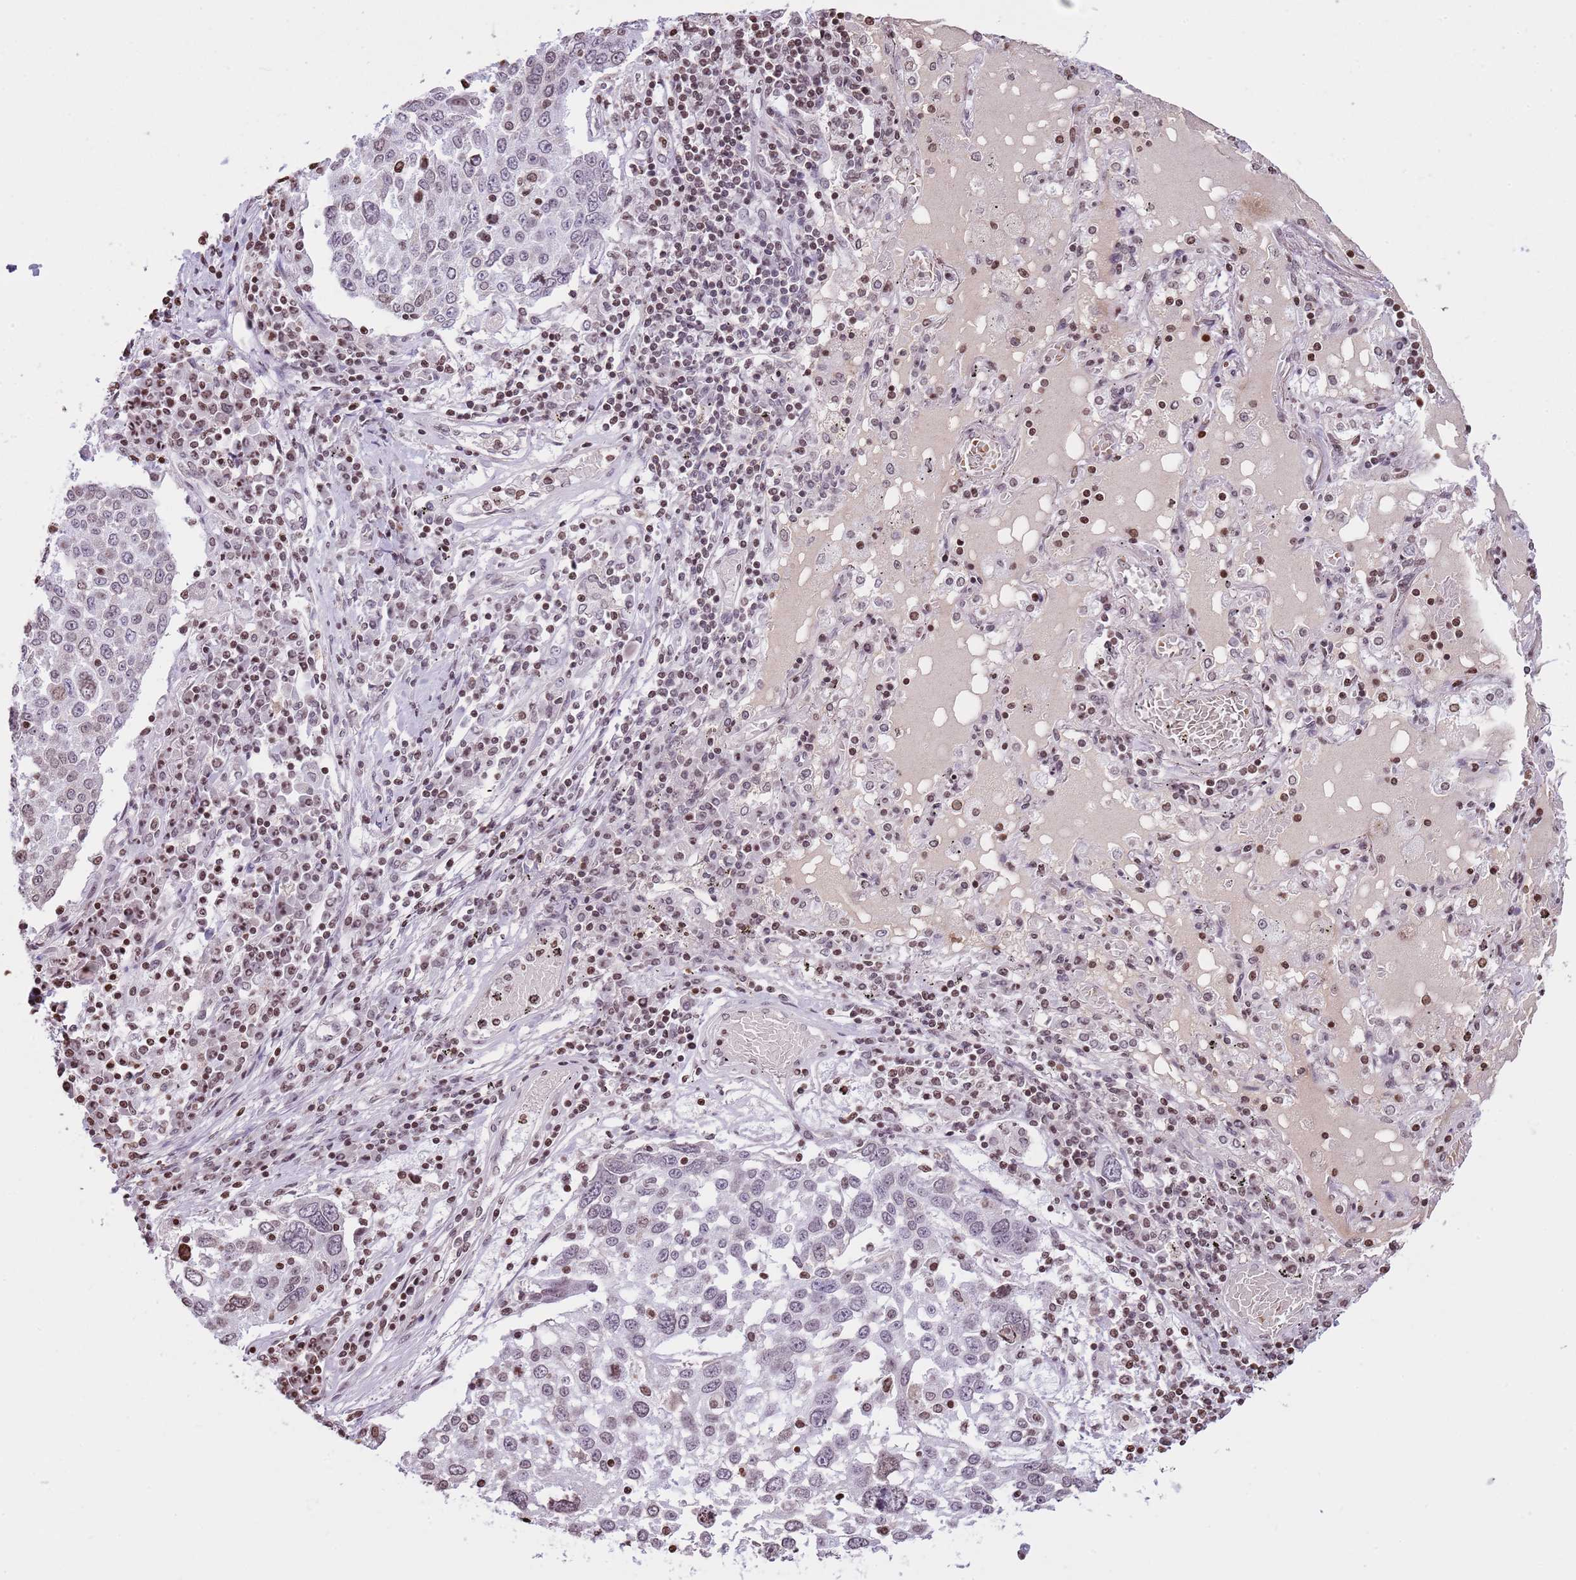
{"staining": {"intensity": "weak", "quantity": "25%-75%", "location": "nuclear"}, "tissue": "lung cancer", "cell_type": "Tumor cells", "image_type": "cancer", "snomed": [{"axis": "morphology", "description": "Squamous cell carcinoma, NOS"}, {"axis": "topography", "description": "Lung"}], "caption": "The photomicrograph exhibits staining of lung squamous cell carcinoma, revealing weak nuclear protein expression (brown color) within tumor cells. (DAB (3,3'-diaminobenzidine) = brown stain, brightfield microscopy at high magnification).", "gene": "KPNA3", "patient": {"sex": "male", "age": 65}}